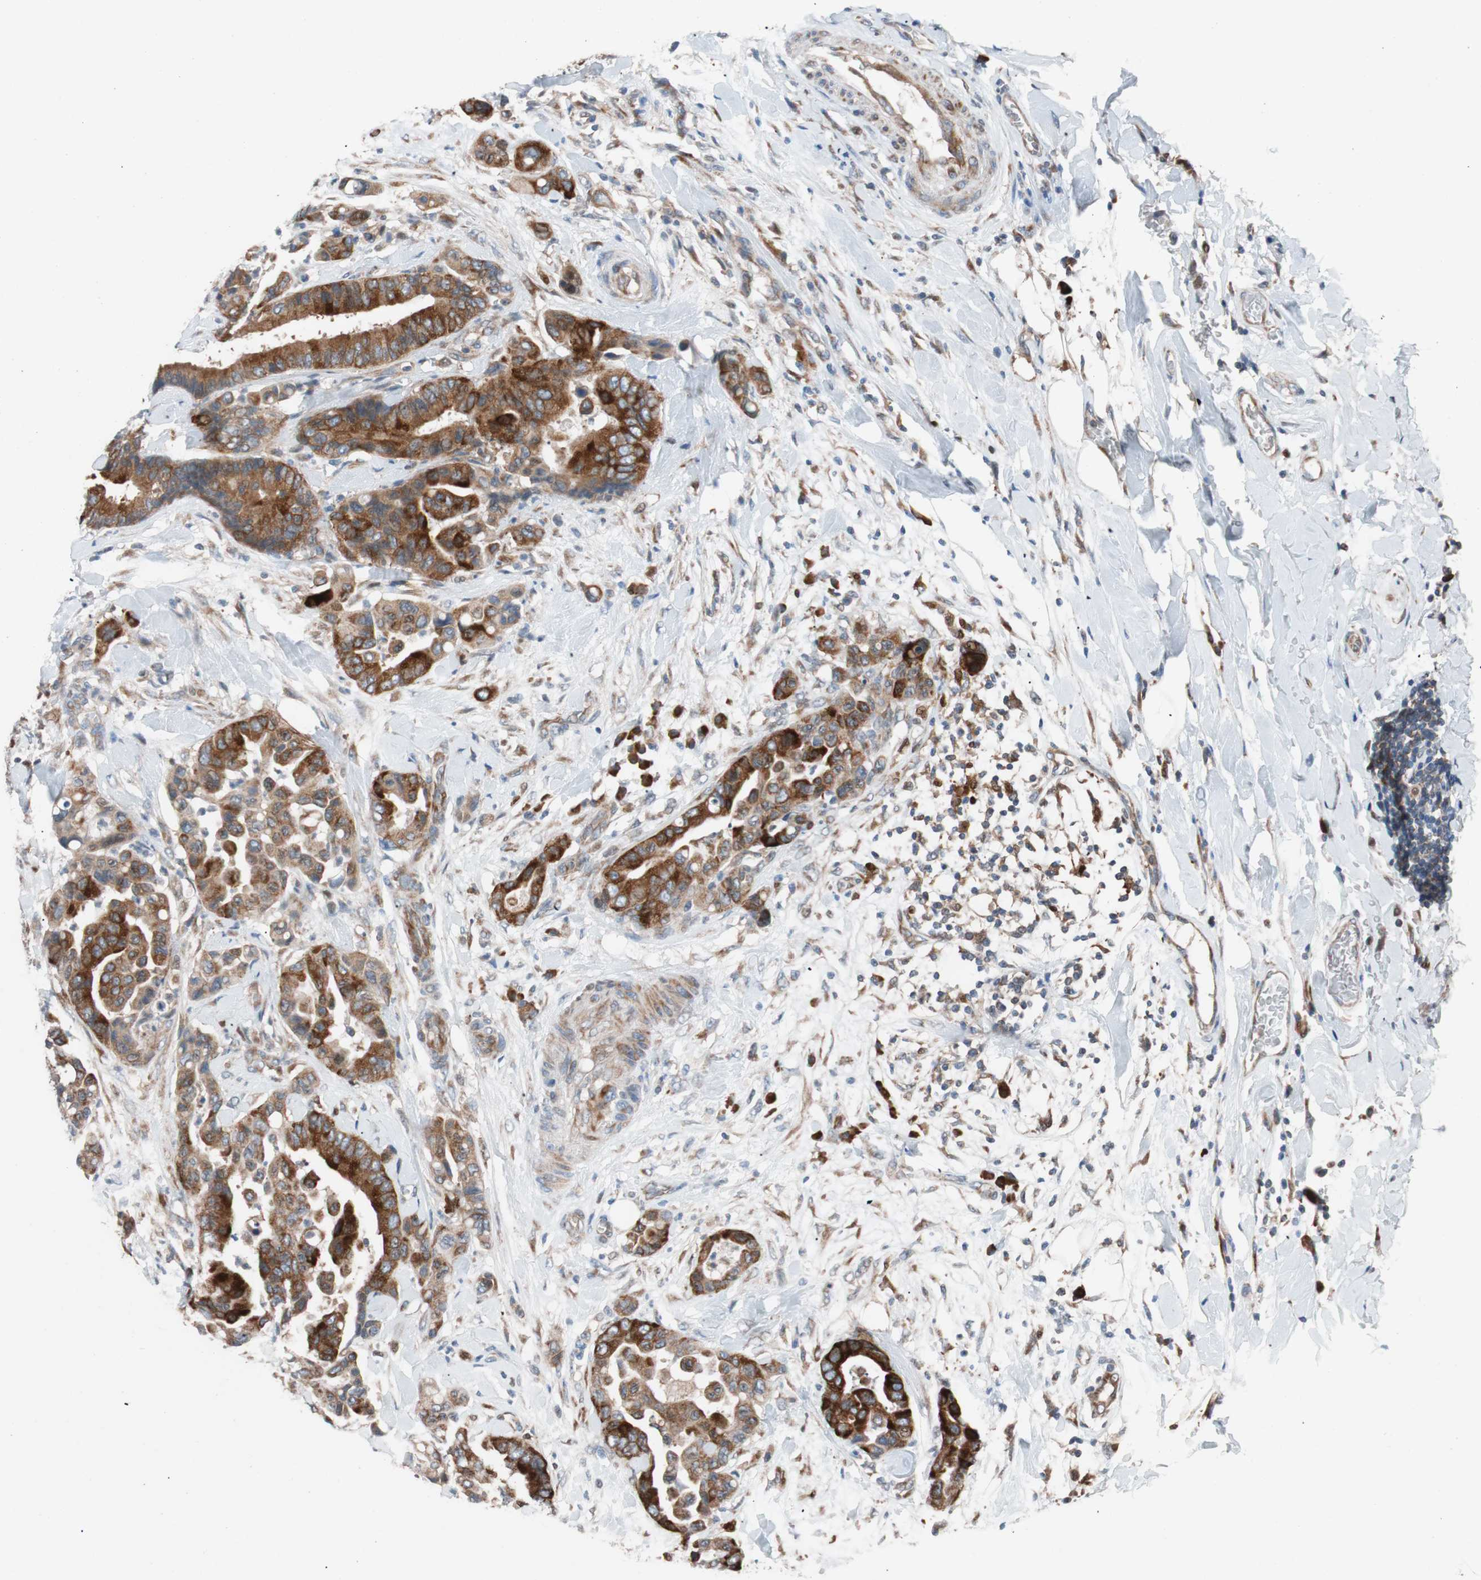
{"staining": {"intensity": "strong", "quantity": ">75%", "location": "cytoplasmic/membranous"}, "tissue": "colorectal cancer", "cell_type": "Tumor cells", "image_type": "cancer", "snomed": [{"axis": "morphology", "description": "Normal tissue, NOS"}, {"axis": "morphology", "description": "Adenocarcinoma, NOS"}, {"axis": "topography", "description": "Colon"}], "caption": "Immunohistochemistry (IHC) of human colorectal adenocarcinoma displays high levels of strong cytoplasmic/membranous staining in about >75% of tumor cells.", "gene": "FAAH", "patient": {"sex": "male", "age": 82}}